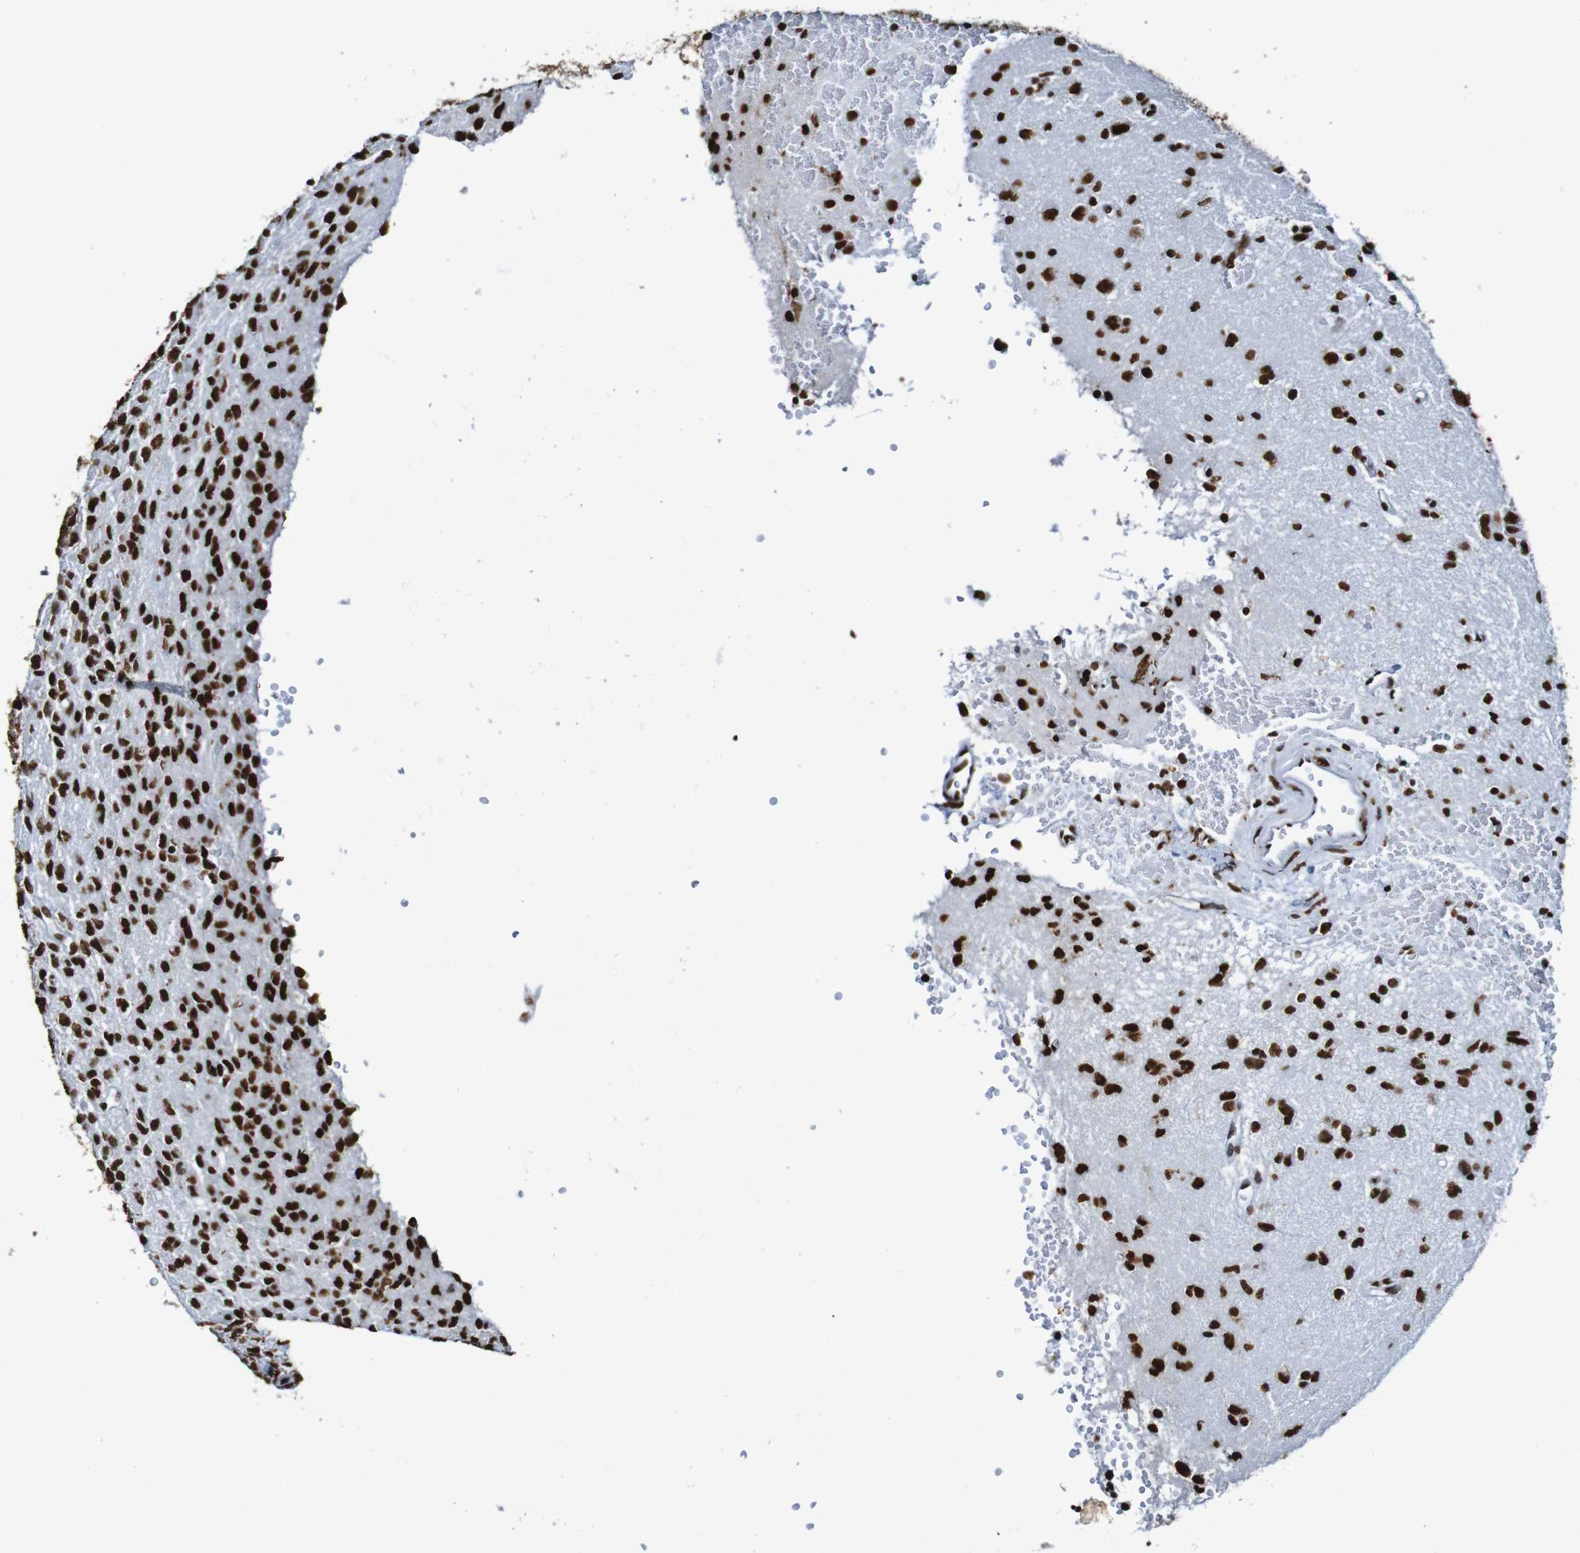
{"staining": {"intensity": "strong", "quantity": ">75%", "location": "nuclear"}, "tissue": "glioma", "cell_type": "Tumor cells", "image_type": "cancer", "snomed": [{"axis": "morphology", "description": "Glioma, malignant, High grade"}, {"axis": "topography", "description": "pancreas cauda"}], "caption": "This image reveals immunohistochemistry (IHC) staining of high-grade glioma (malignant), with high strong nuclear expression in about >75% of tumor cells.", "gene": "SRSF3", "patient": {"sex": "male", "age": 60}}